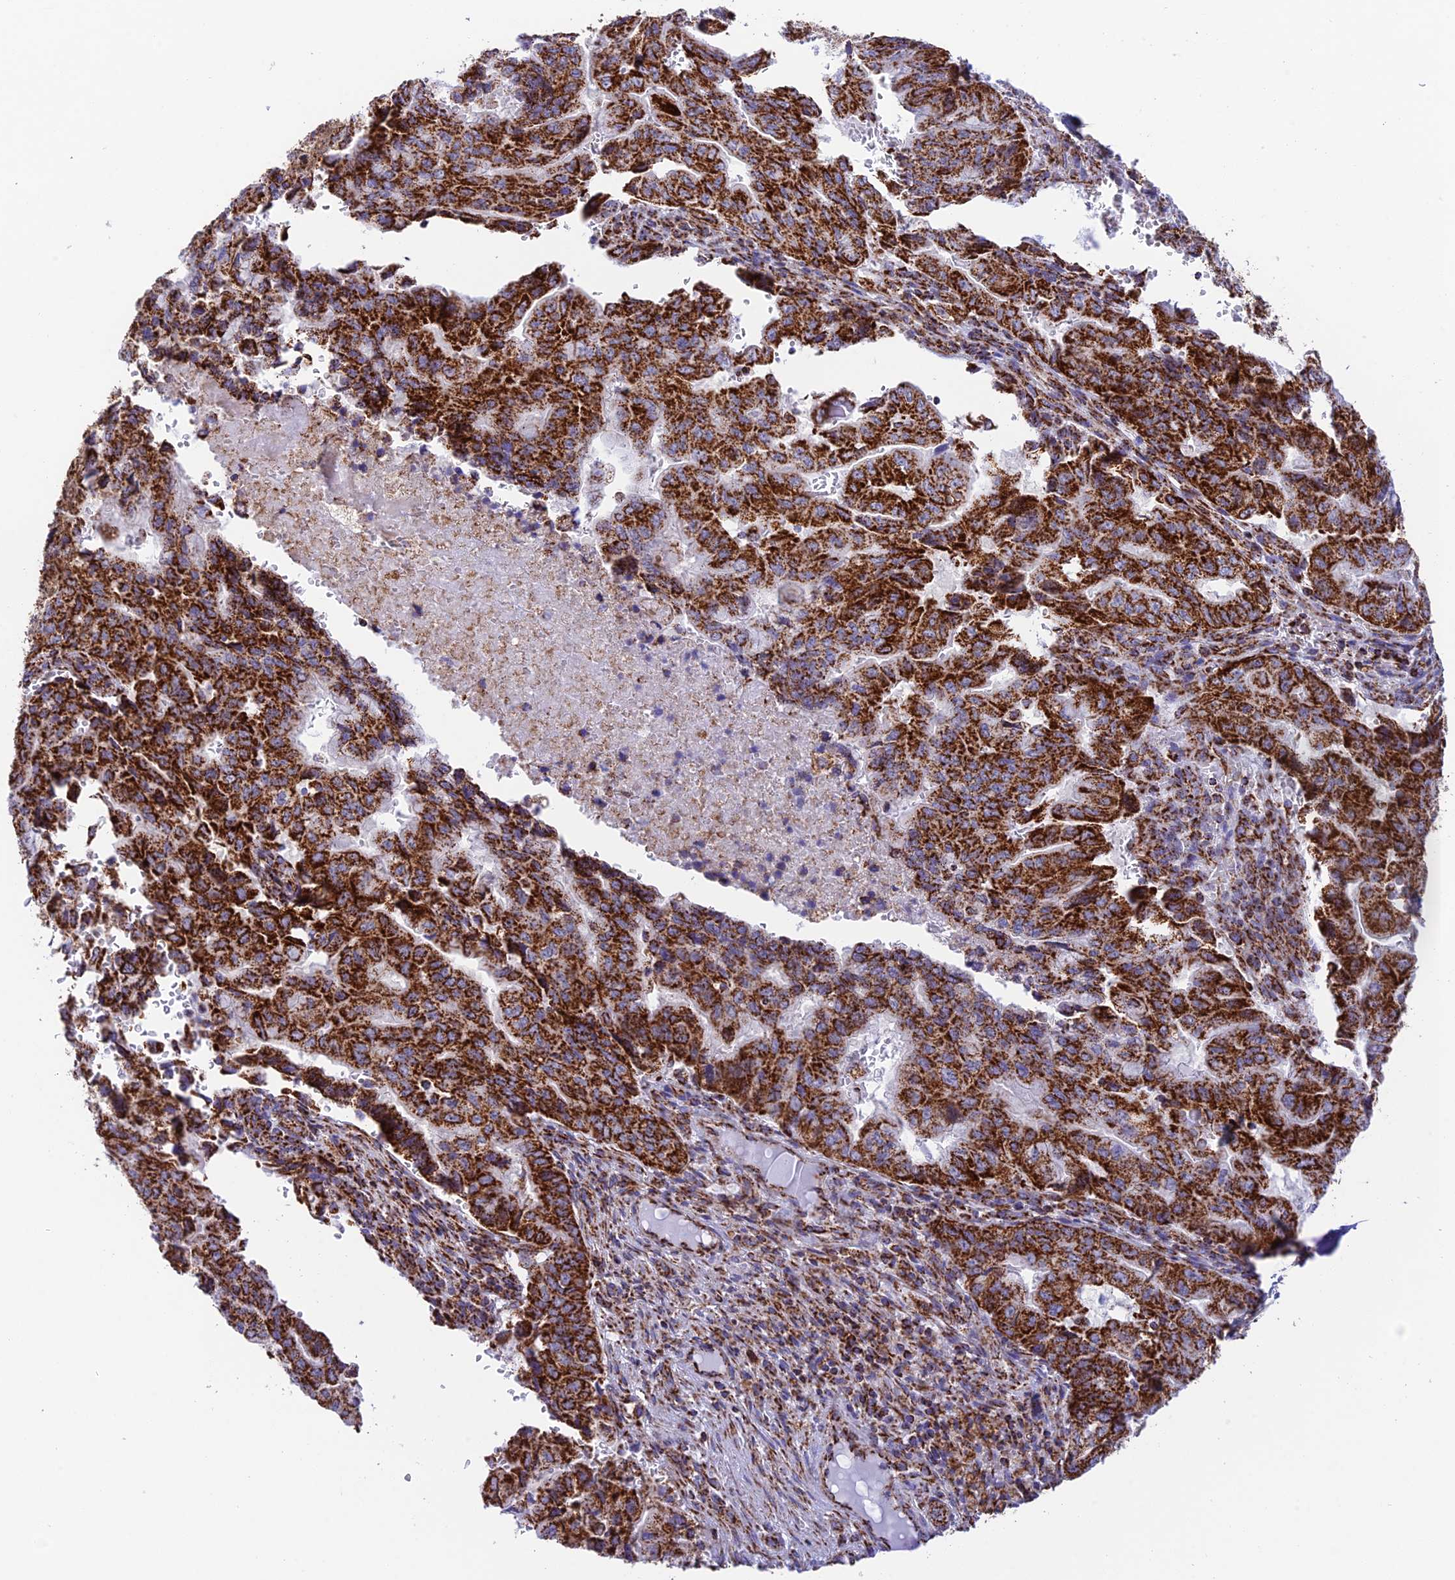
{"staining": {"intensity": "strong", "quantity": ">75%", "location": "cytoplasmic/membranous"}, "tissue": "pancreatic cancer", "cell_type": "Tumor cells", "image_type": "cancer", "snomed": [{"axis": "morphology", "description": "Adenocarcinoma, NOS"}, {"axis": "topography", "description": "Pancreas"}], "caption": "This image shows pancreatic cancer stained with IHC to label a protein in brown. The cytoplasmic/membranous of tumor cells show strong positivity for the protein. Nuclei are counter-stained blue.", "gene": "CHCHD3", "patient": {"sex": "male", "age": 51}}